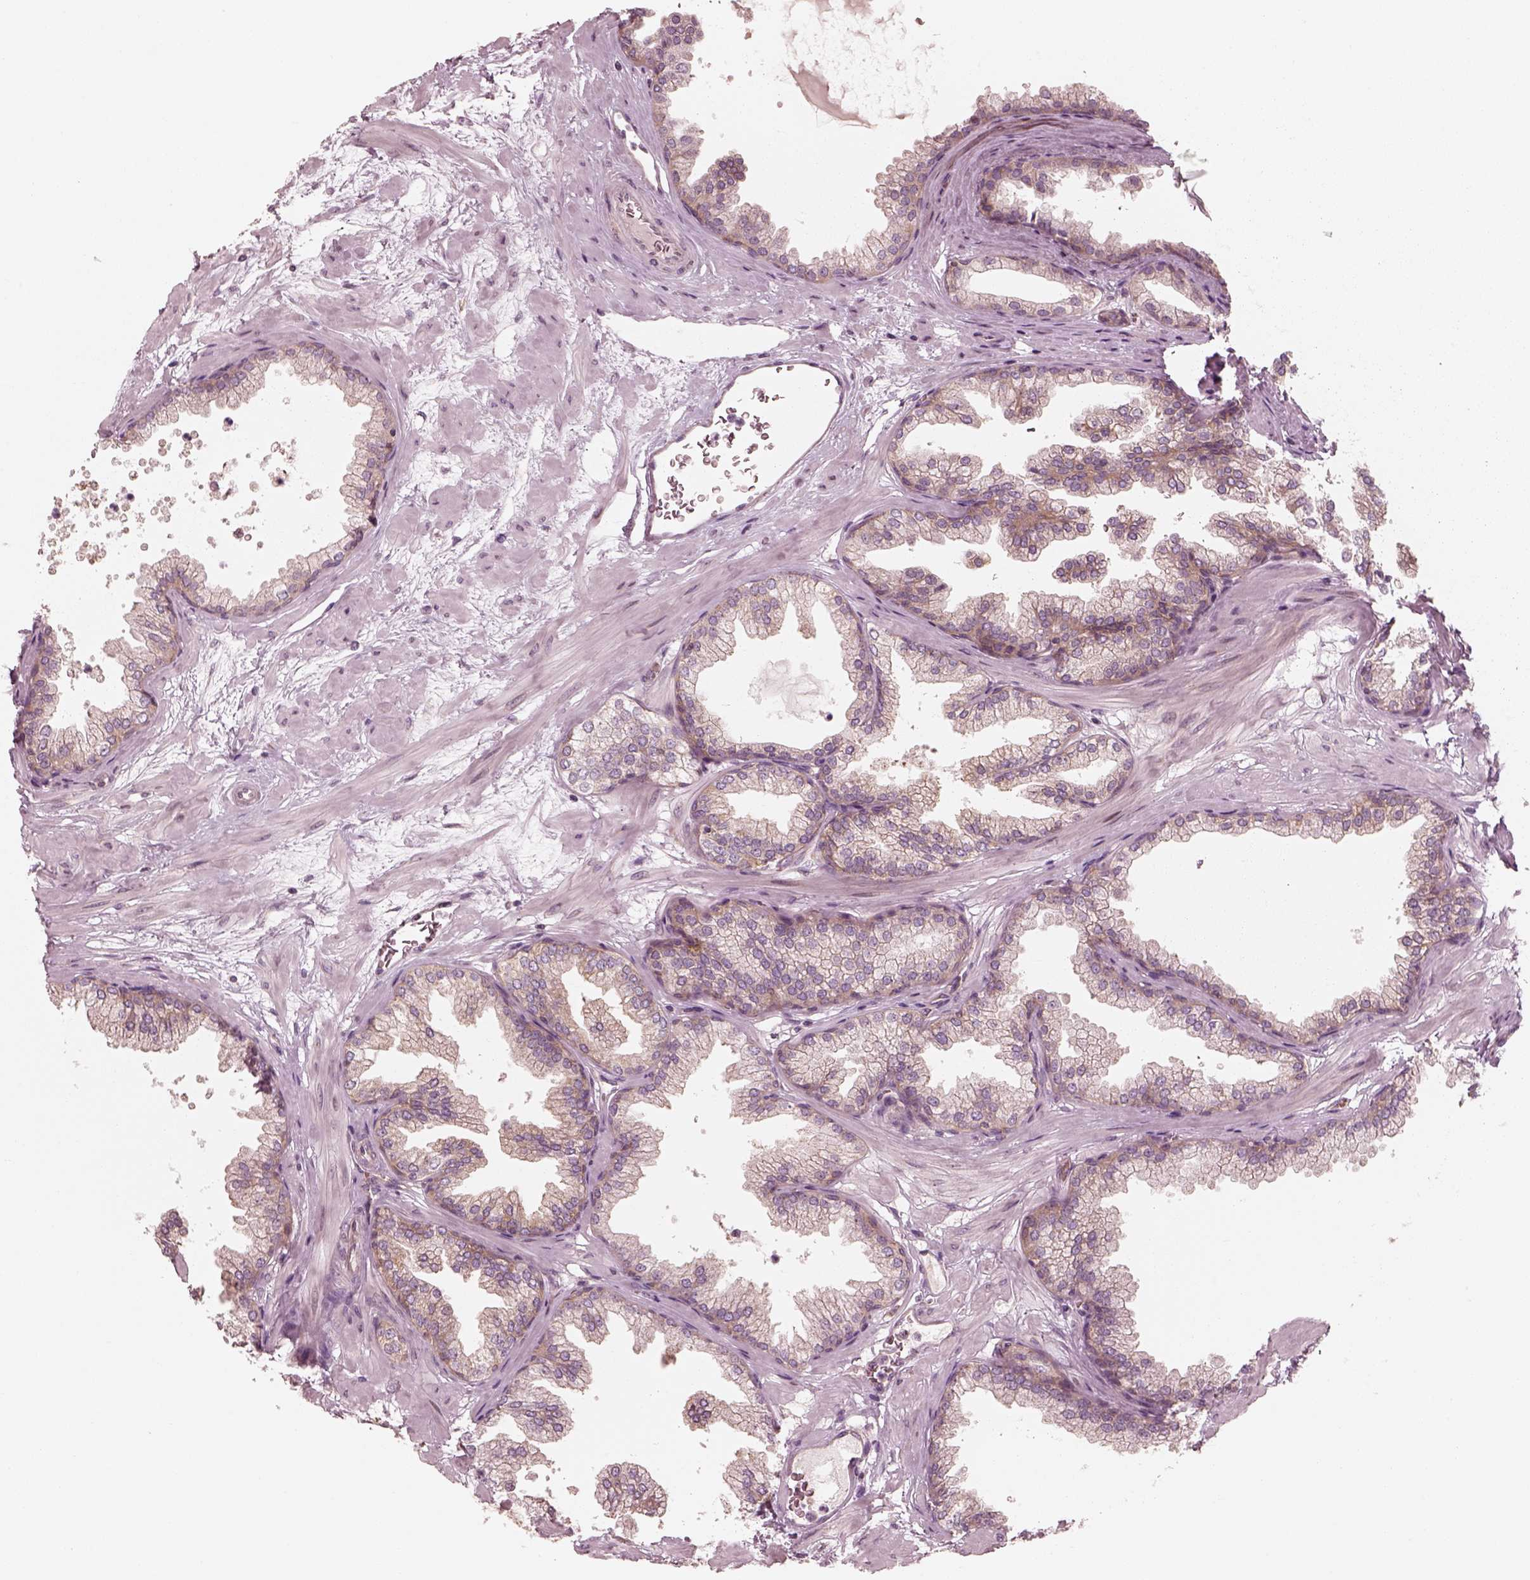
{"staining": {"intensity": "moderate", "quantity": "<25%", "location": "cytoplasmic/membranous"}, "tissue": "prostate", "cell_type": "Glandular cells", "image_type": "normal", "snomed": [{"axis": "morphology", "description": "Normal tissue, NOS"}, {"axis": "topography", "description": "Prostate"}], "caption": "Protein staining of unremarkable prostate reveals moderate cytoplasmic/membranous expression in approximately <25% of glandular cells. The staining is performed using DAB (3,3'-diaminobenzidine) brown chromogen to label protein expression. The nuclei are counter-stained blue using hematoxylin.", "gene": "CNOT2", "patient": {"sex": "male", "age": 37}}